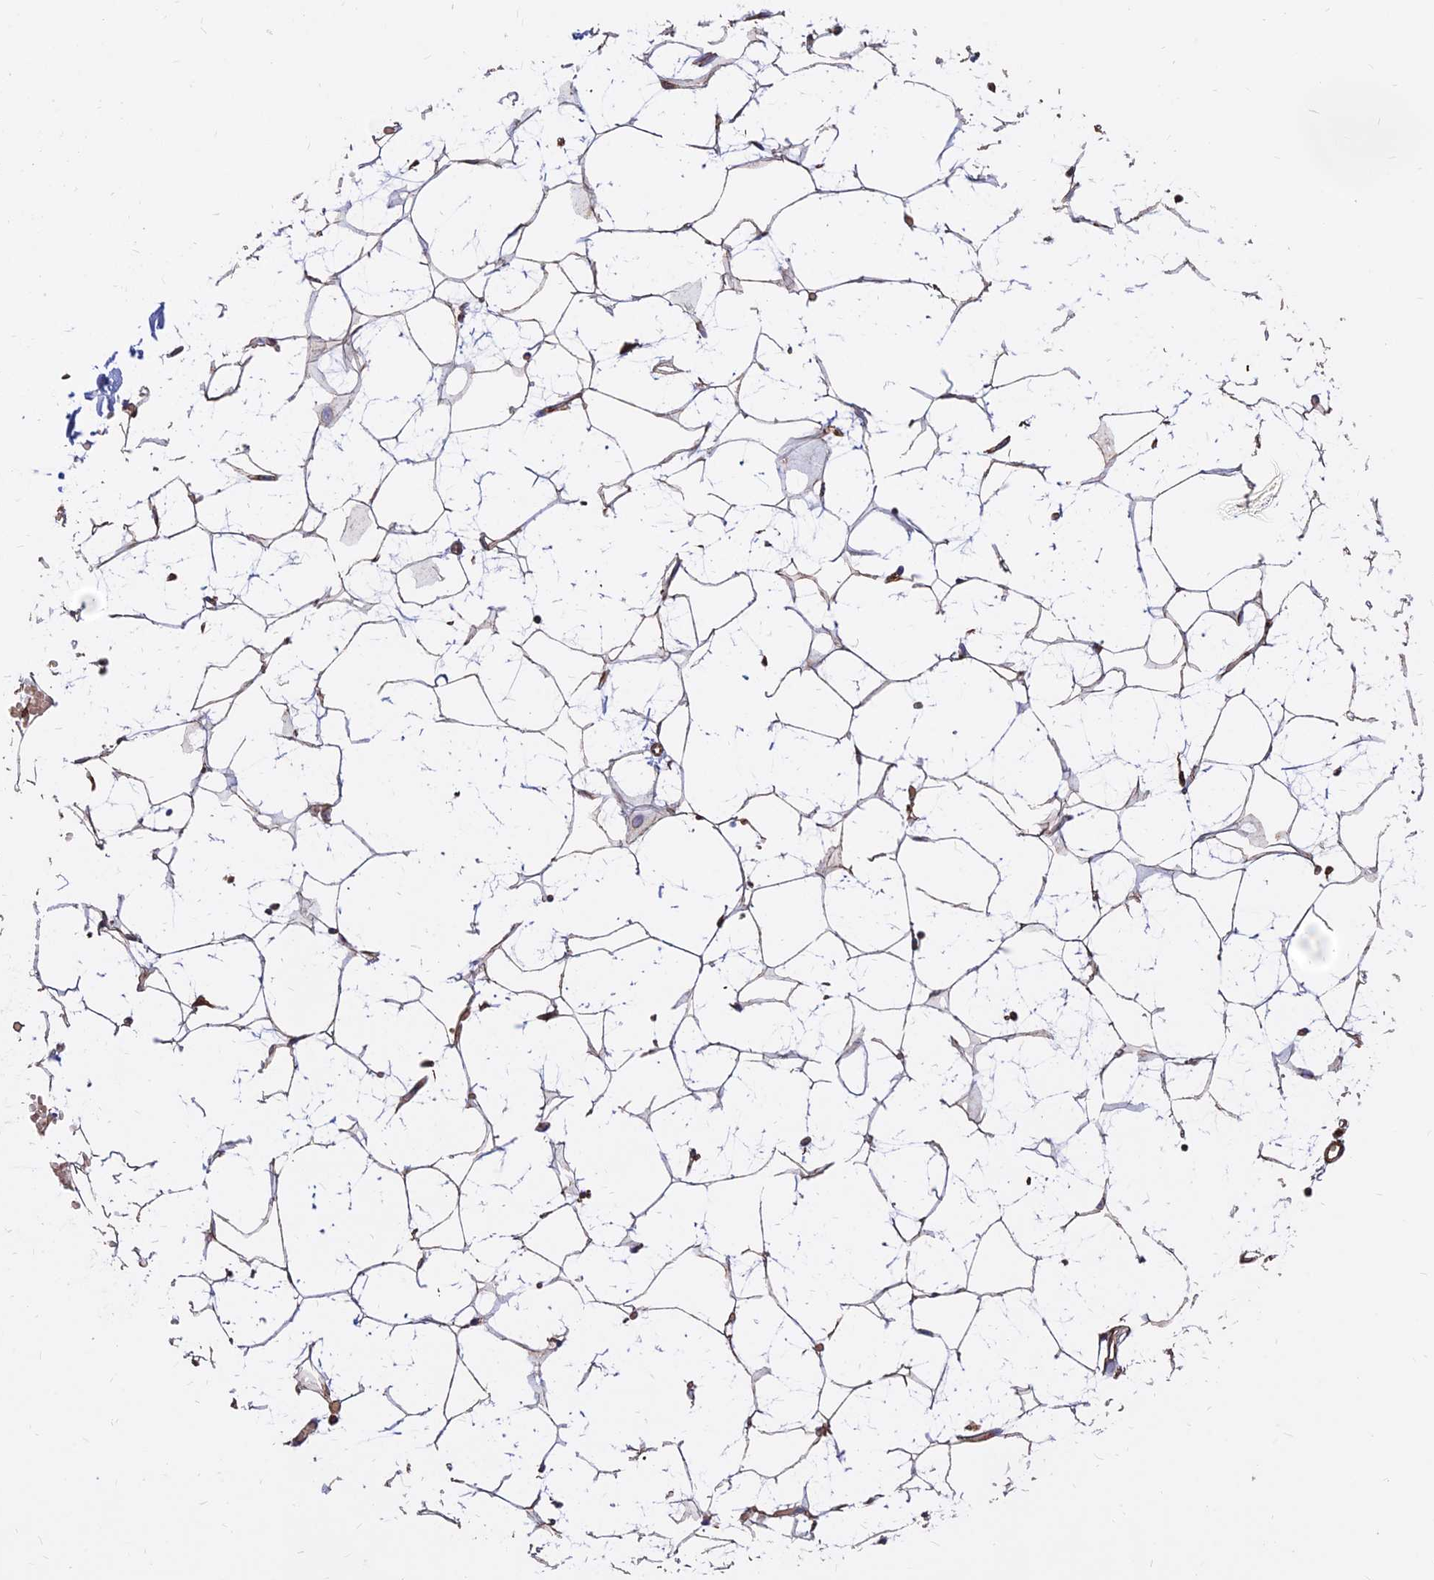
{"staining": {"intensity": "moderate", "quantity": "25%-75%", "location": "cytoplasmic/membranous"}, "tissue": "adipose tissue", "cell_type": "Adipocytes", "image_type": "normal", "snomed": [{"axis": "morphology", "description": "Normal tissue, NOS"}, {"axis": "topography", "description": "Breast"}], "caption": "Immunohistochemical staining of unremarkable adipose tissue reveals moderate cytoplasmic/membranous protein expression in approximately 25%-75% of adipocytes. (IHC, brightfield microscopy, high magnification).", "gene": "CDK18", "patient": {"sex": "female", "age": 23}}